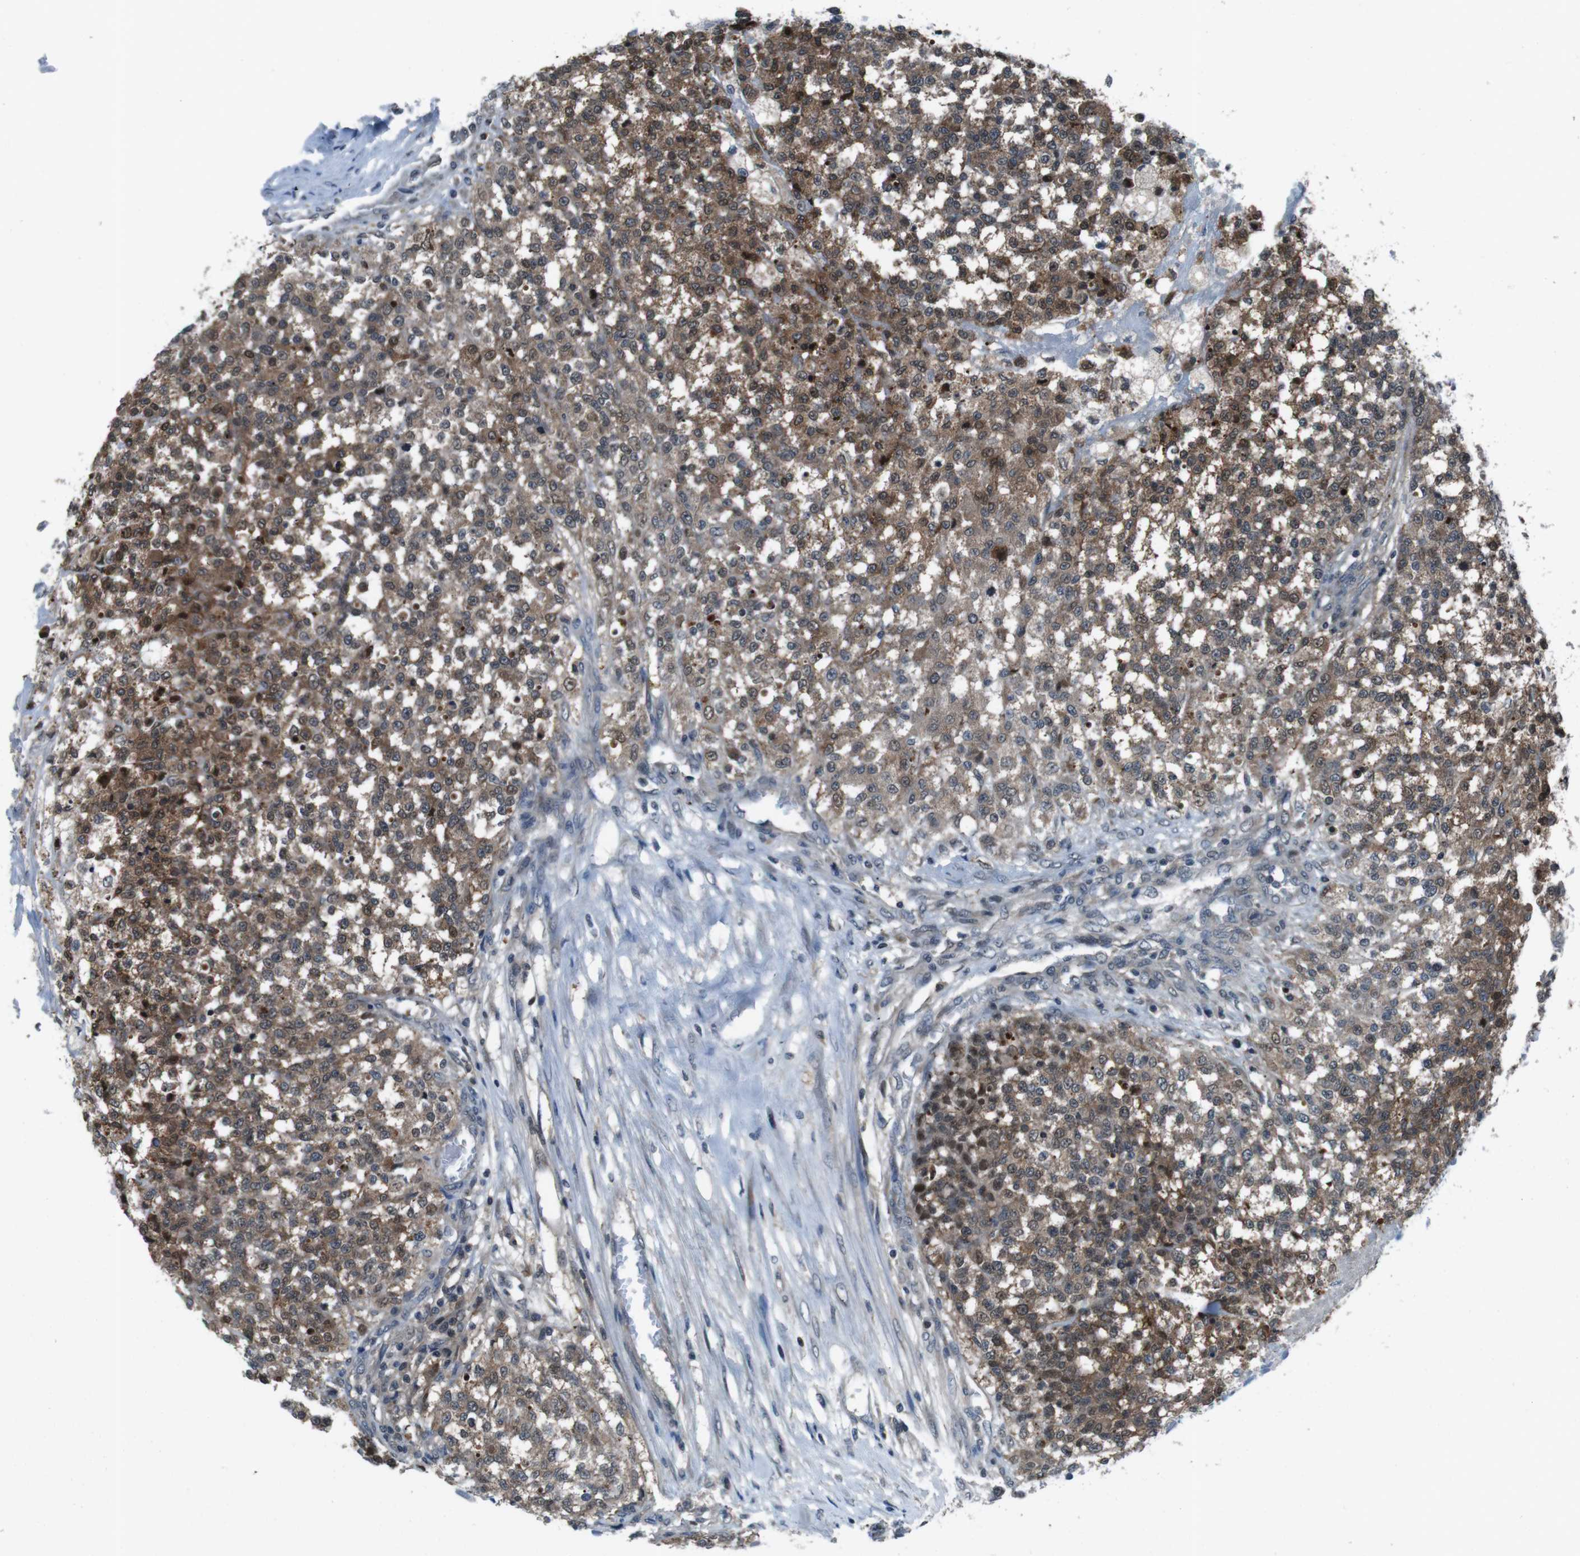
{"staining": {"intensity": "moderate", "quantity": ">75%", "location": "cytoplasmic/membranous"}, "tissue": "testis cancer", "cell_type": "Tumor cells", "image_type": "cancer", "snomed": [{"axis": "morphology", "description": "Seminoma, NOS"}, {"axis": "topography", "description": "Testis"}], "caption": "Protein expression analysis of testis cancer displays moderate cytoplasmic/membranous positivity in about >75% of tumor cells.", "gene": "LRP5", "patient": {"sex": "male", "age": 59}}